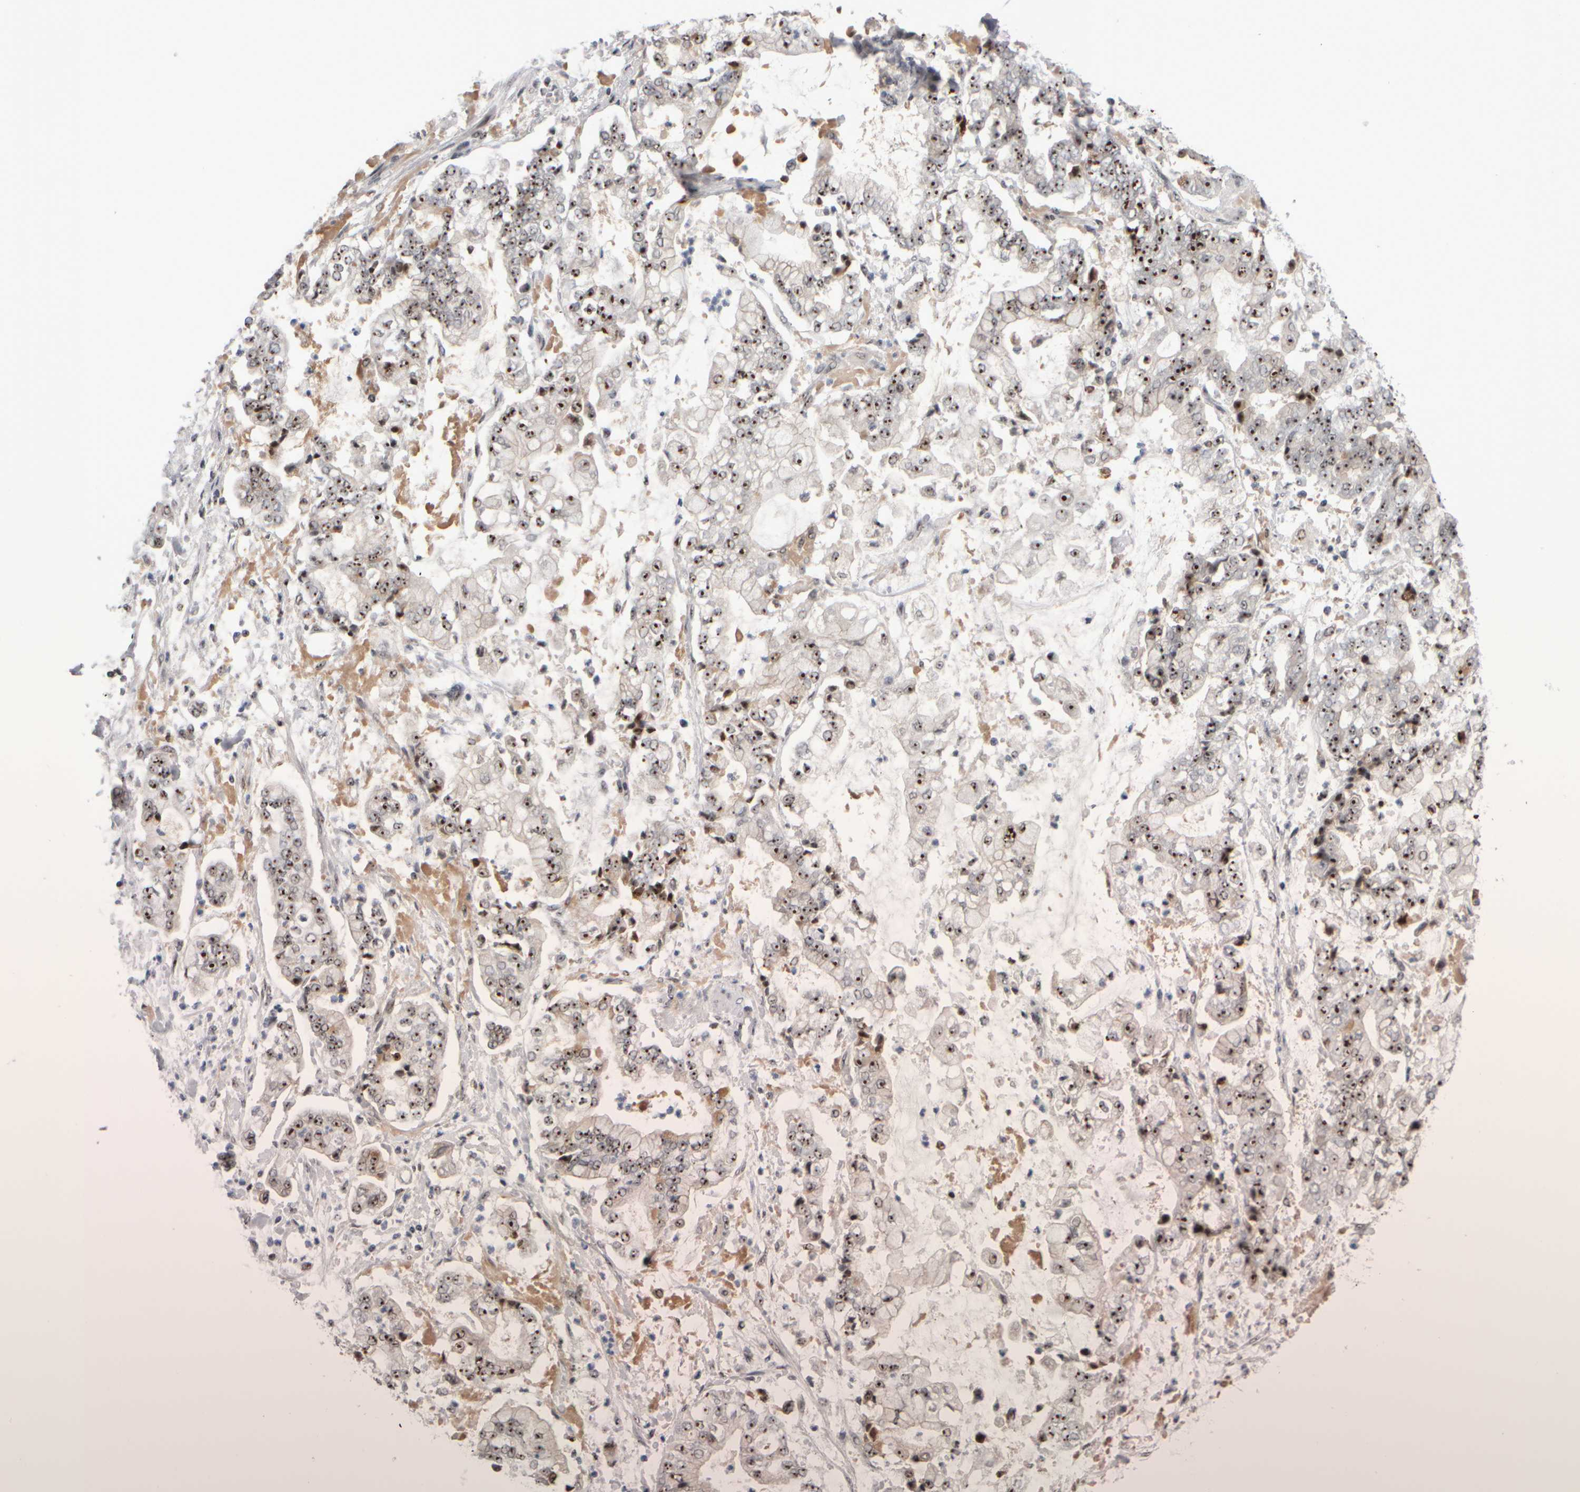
{"staining": {"intensity": "strong", "quantity": ">75%", "location": "nuclear"}, "tissue": "stomach cancer", "cell_type": "Tumor cells", "image_type": "cancer", "snomed": [{"axis": "morphology", "description": "Adenocarcinoma, NOS"}, {"axis": "topography", "description": "Stomach"}], "caption": "This micrograph exhibits immunohistochemistry (IHC) staining of stomach cancer, with high strong nuclear staining in approximately >75% of tumor cells.", "gene": "SURF6", "patient": {"sex": "male", "age": 76}}